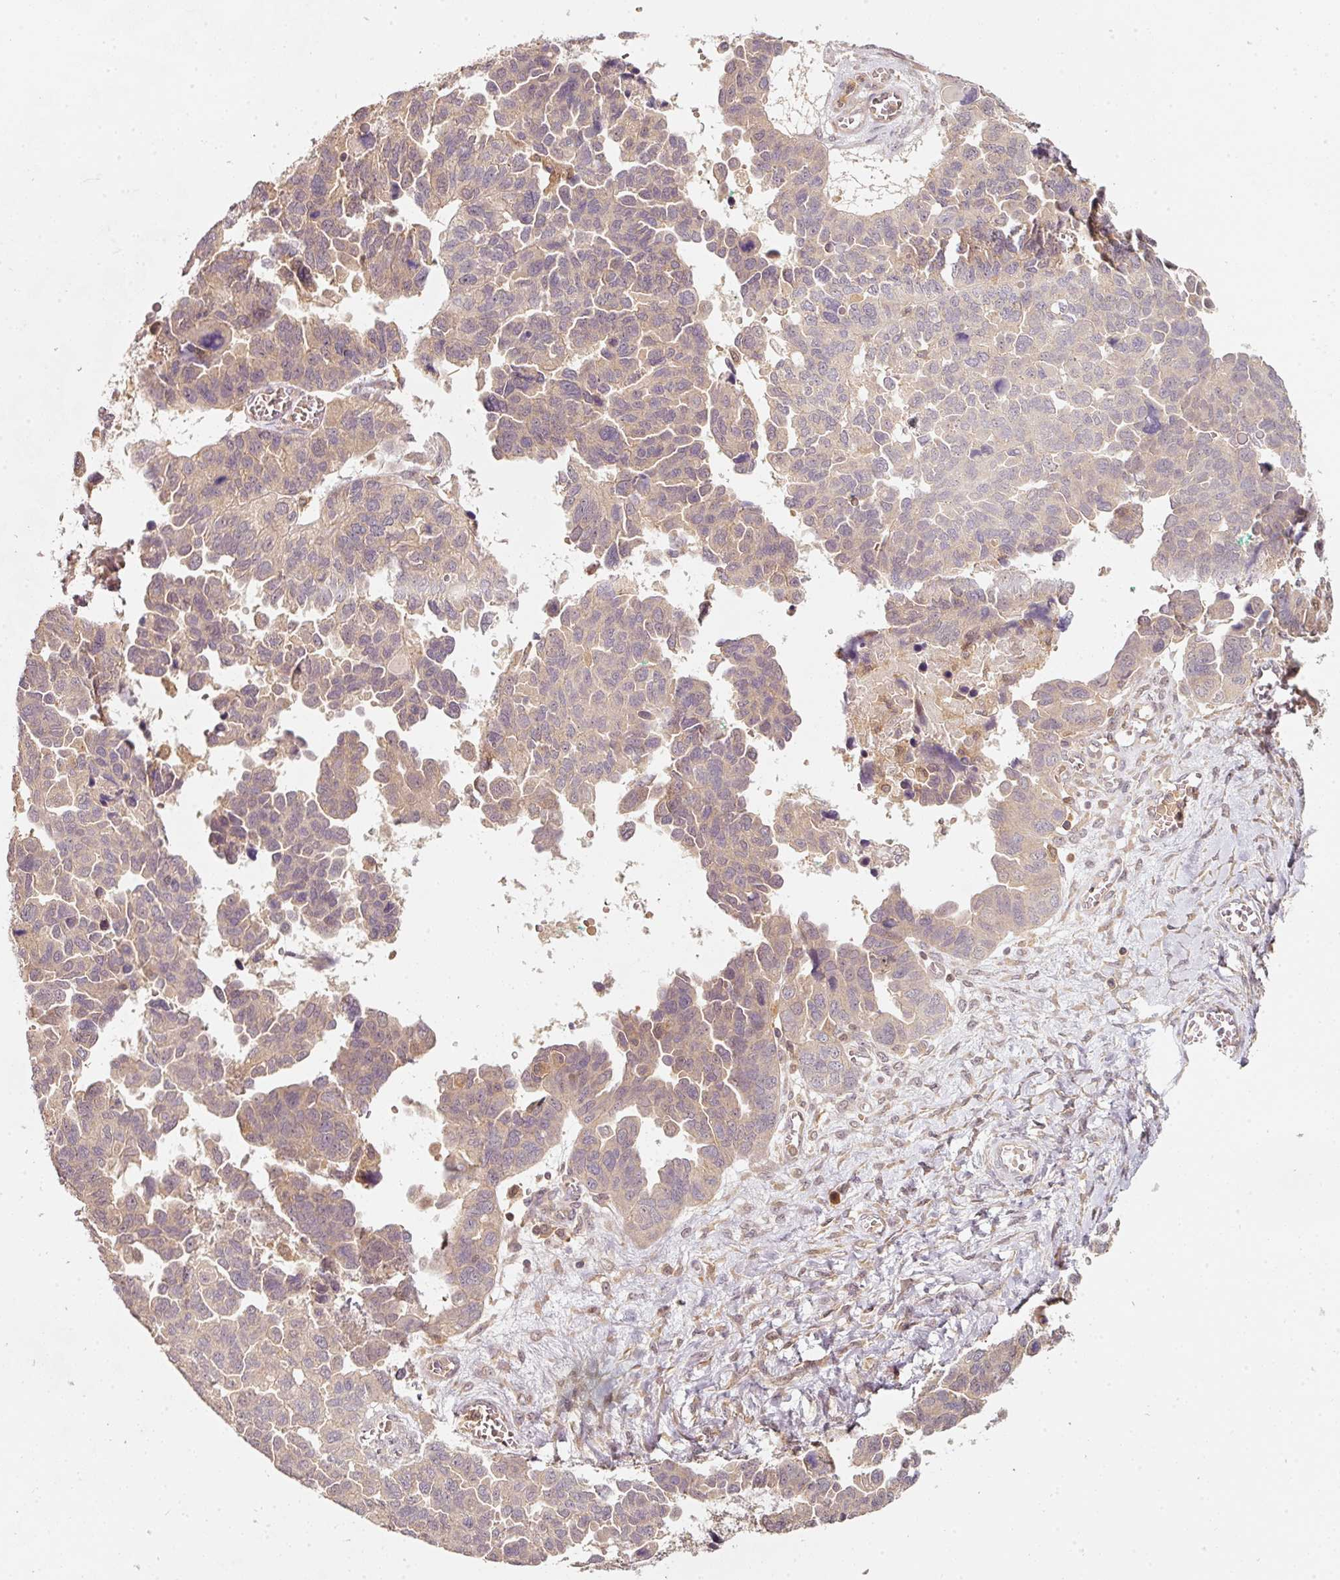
{"staining": {"intensity": "weak", "quantity": "25%-75%", "location": "cytoplasmic/membranous"}, "tissue": "ovarian cancer", "cell_type": "Tumor cells", "image_type": "cancer", "snomed": [{"axis": "morphology", "description": "Cystadenocarcinoma, serous, NOS"}, {"axis": "topography", "description": "Ovary"}], "caption": "DAB (3,3'-diaminobenzidine) immunohistochemical staining of ovarian serous cystadenocarcinoma demonstrates weak cytoplasmic/membranous protein positivity in about 25%-75% of tumor cells.", "gene": "RRAS2", "patient": {"sex": "female", "age": 64}}